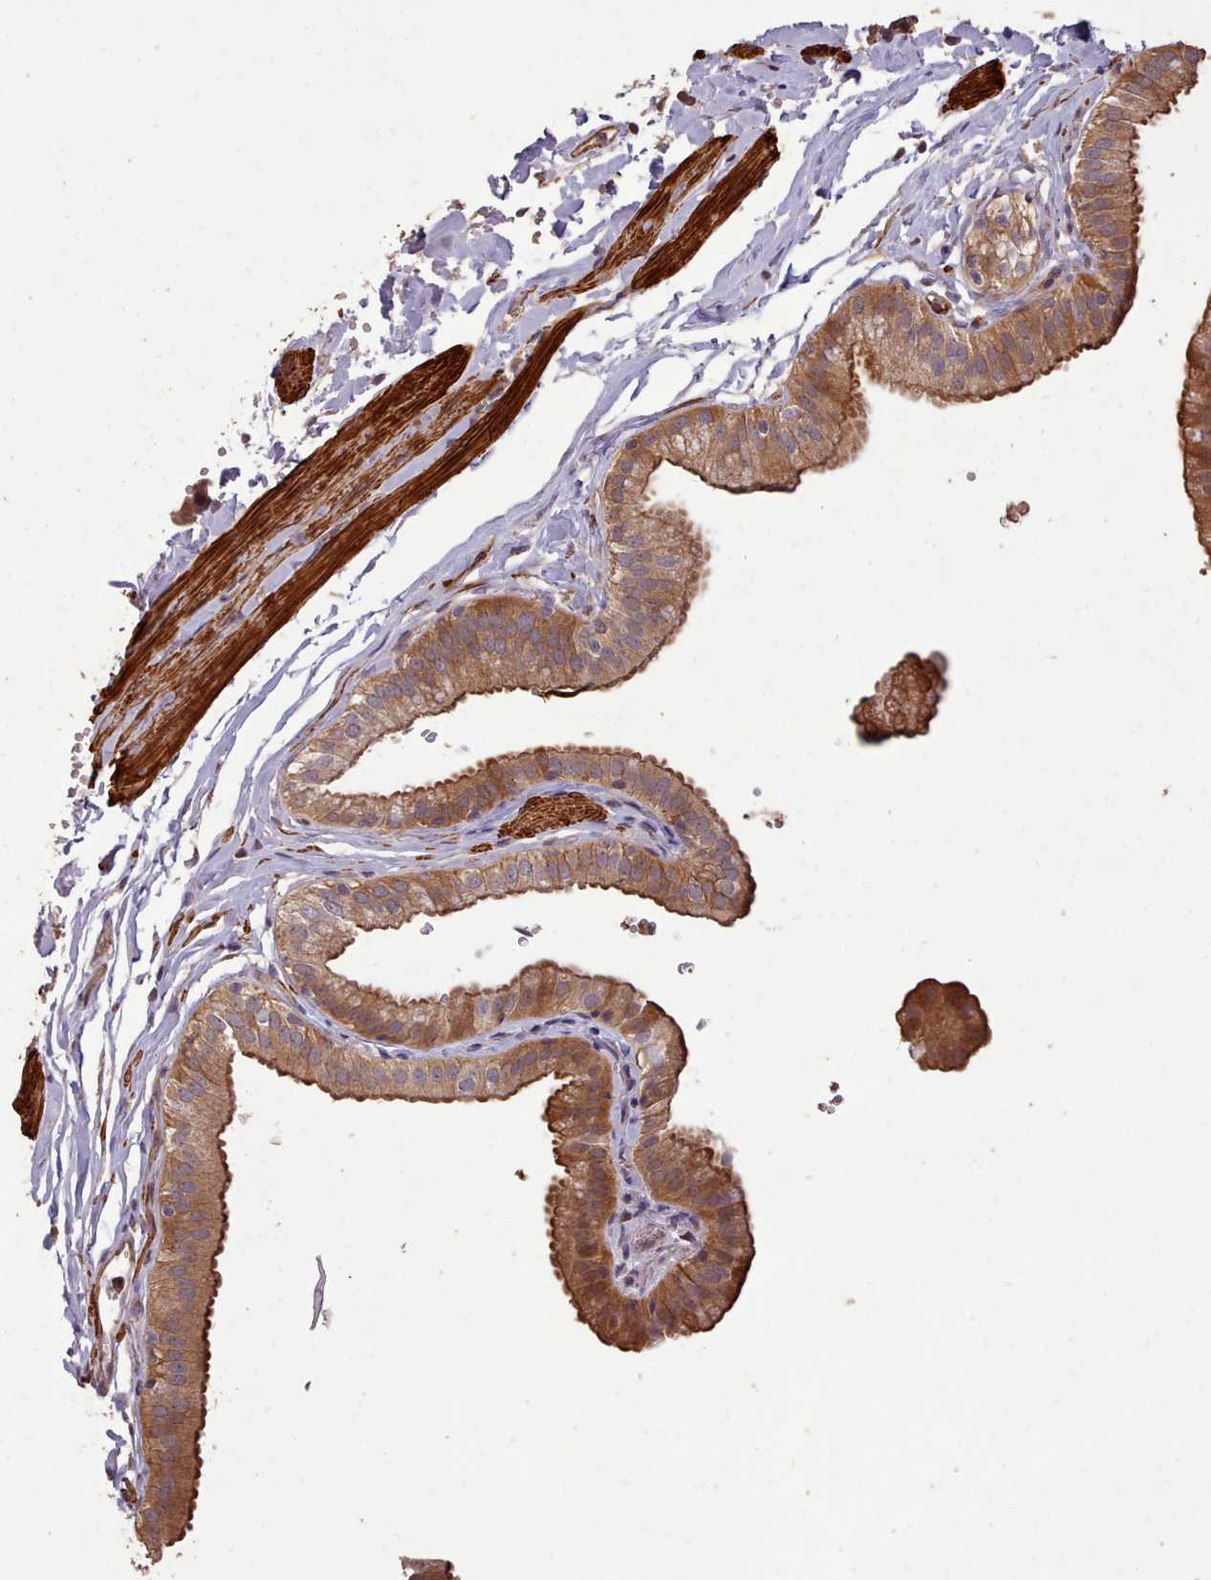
{"staining": {"intensity": "moderate", "quantity": ">75%", "location": "cytoplasmic/membranous"}, "tissue": "gallbladder", "cell_type": "Glandular cells", "image_type": "normal", "snomed": [{"axis": "morphology", "description": "Normal tissue, NOS"}, {"axis": "topography", "description": "Gallbladder"}], "caption": "IHC (DAB) staining of normal gallbladder shows moderate cytoplasmic/membranous protein positivity in about >75% of glandular cells.", "gene": "NLRC4", "patient": {"sex": "female", "age": 61}}